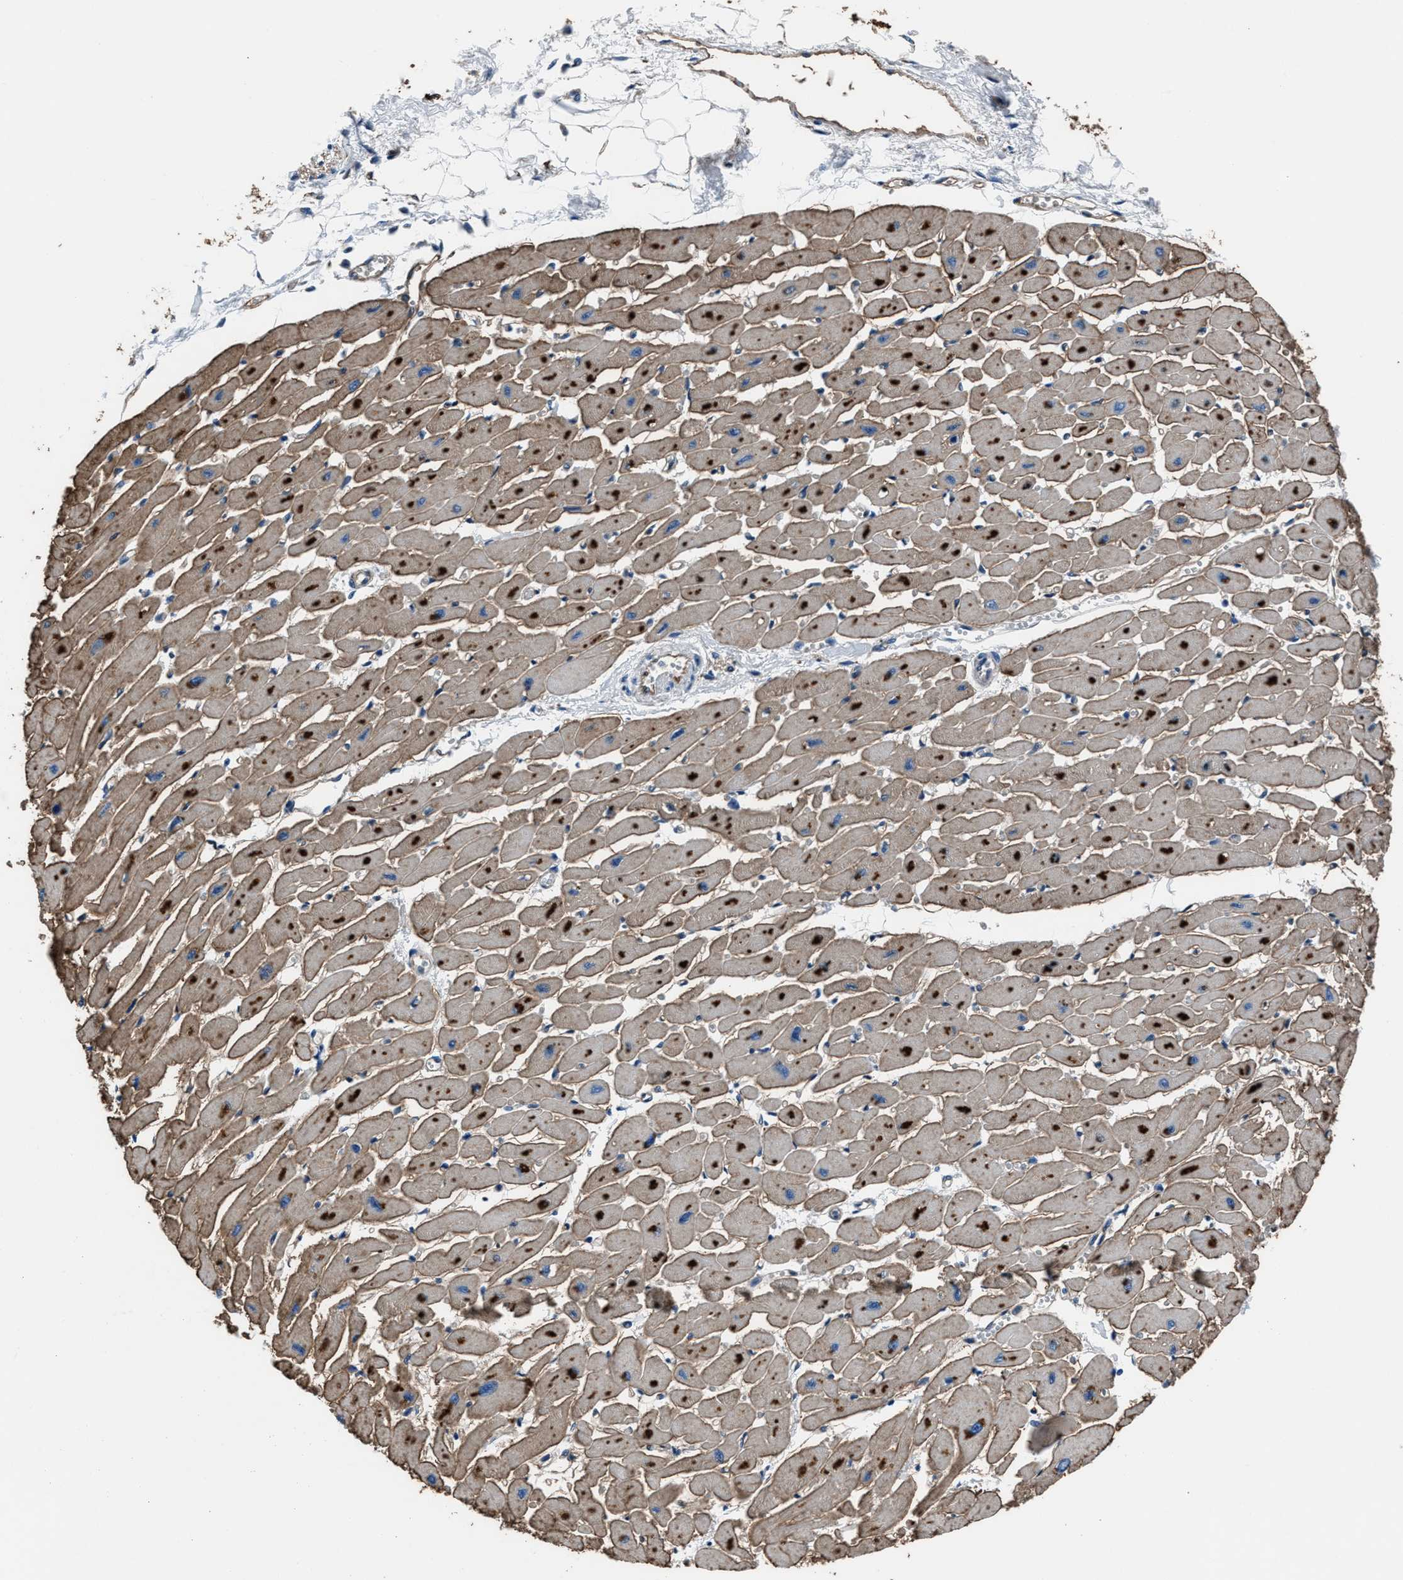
{"staining": {"intensity": "moderate", "quantity": ">75%", "location": "cytoplasmic/membranous"}, "tissue": "heart muscle", "cell_type": "Cardiomyocytes", "image_type": "normal", "snomed": [{"axis": "morphology", "description": "Normal tissue, NOS"}, {"axis": "topography", "description": "Heart"}], "caption": "A brown stain highlights moderate cytoplasmic/membranous expression of a protein in cardiomyocytes of normal human heart muscle. (DAB (3,3'-diaminobenzidine) IHC, brown staining for protein, blue staining for nuclei).", "gene": "PRTFDC1", "patient": {"sex": "female", "age": 54}}